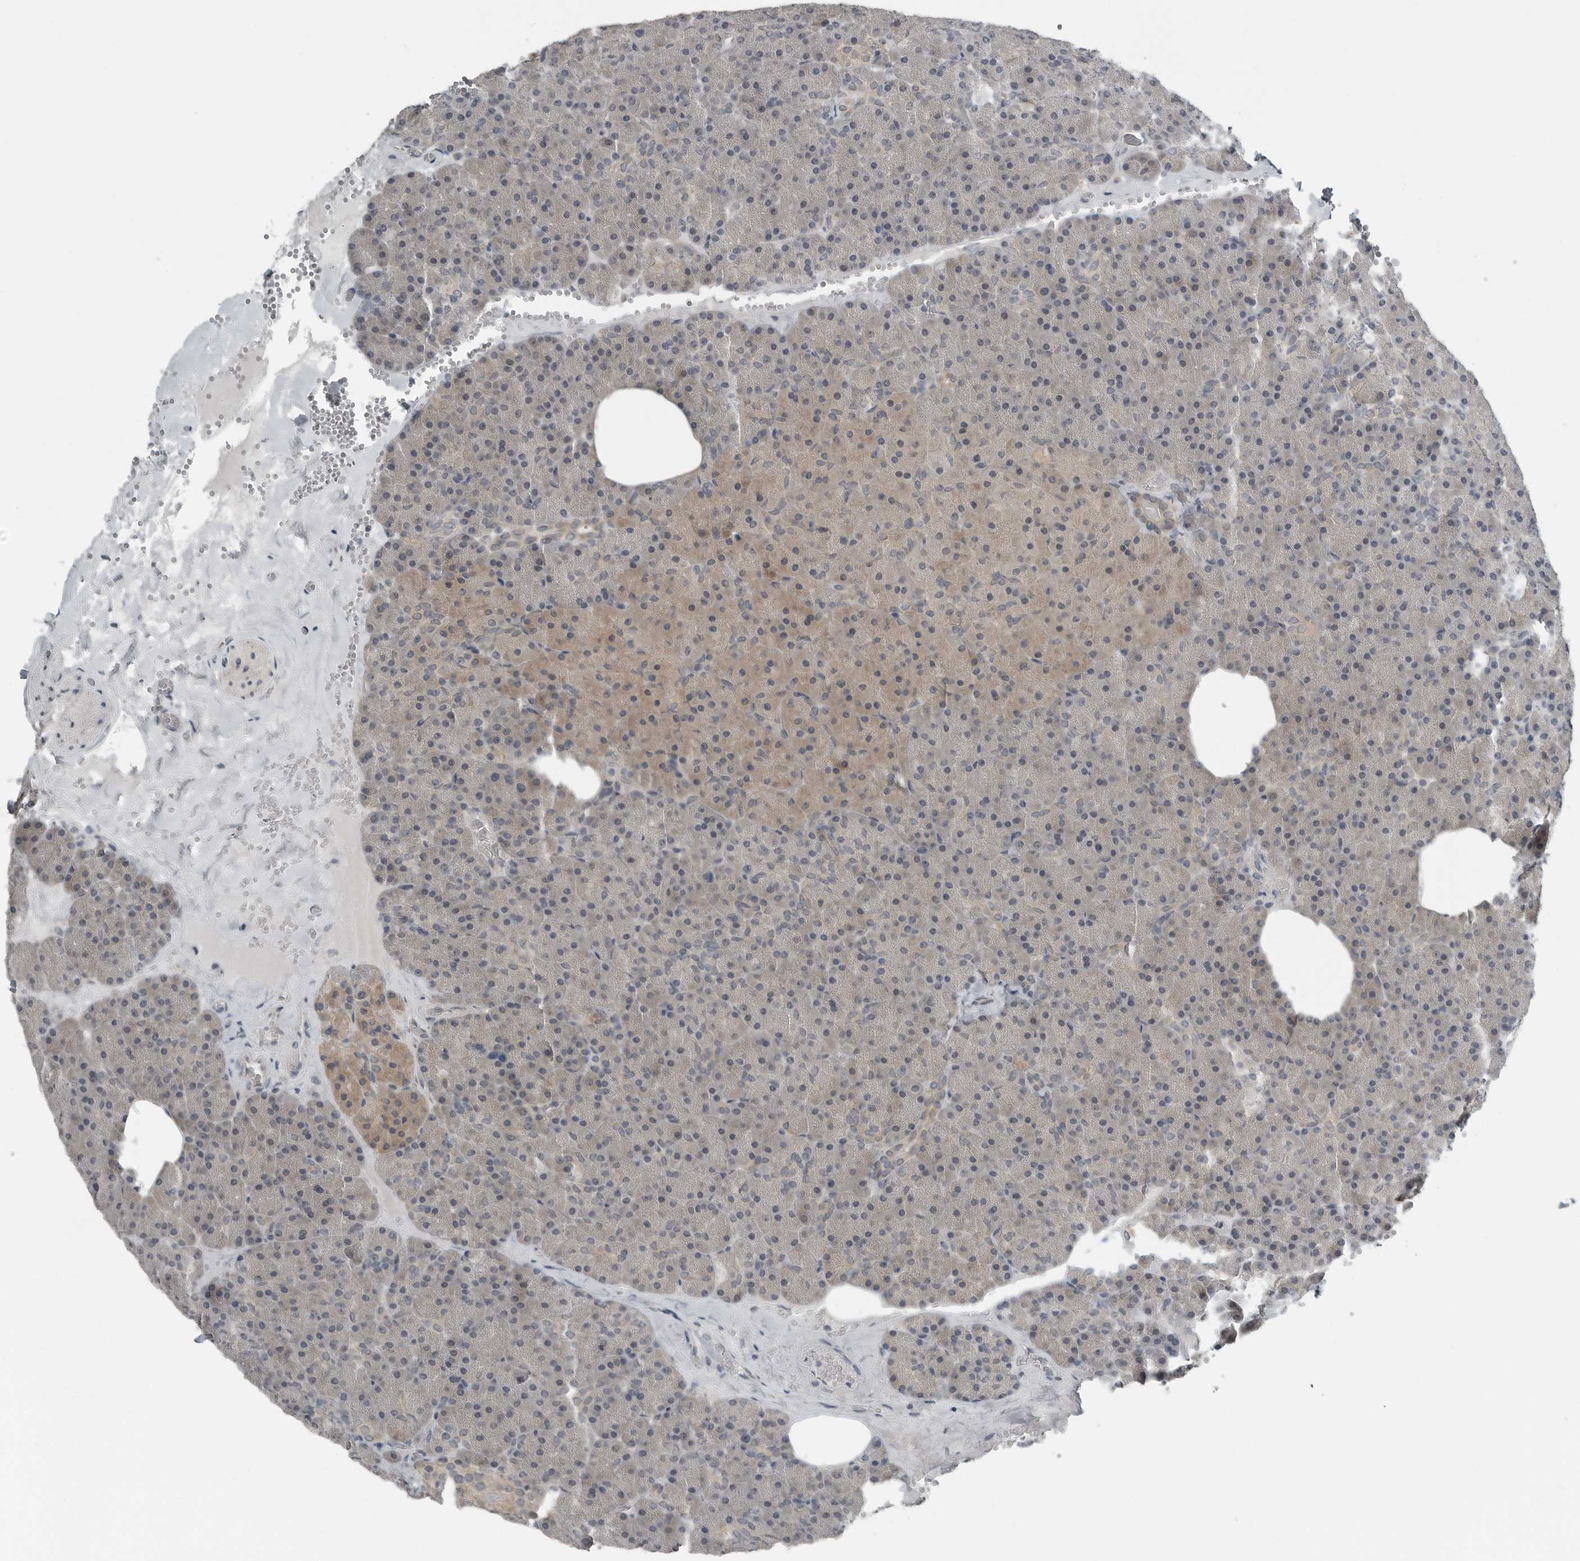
{"staining": {"intensity": "weak", "quantity": ">75%", "location": "cytoplasmic/membranous"}, "tissue": "pancreas", "cell_type": "Exocrine glandular cells", "image_type": "normal", "snomed": [{"axis": "morphology", "description": "Normal tissue, NOS"}, {"axis": "morphology", "description": "Carcinoid, malignant, NOS"}, {"axis": "topography", "description": "Pancreas"}], "caption": "Immunohistochemistry photomicrograph of unremarkable human pancreas stained for a protein (brown), which demonstrates low levels of weak cytoplasmic/membranous positivity in approximately >75% of exocrine glandular cells.", "gene": "ENSG00000286112", "patient": {"sex": "female", "age": 35}}